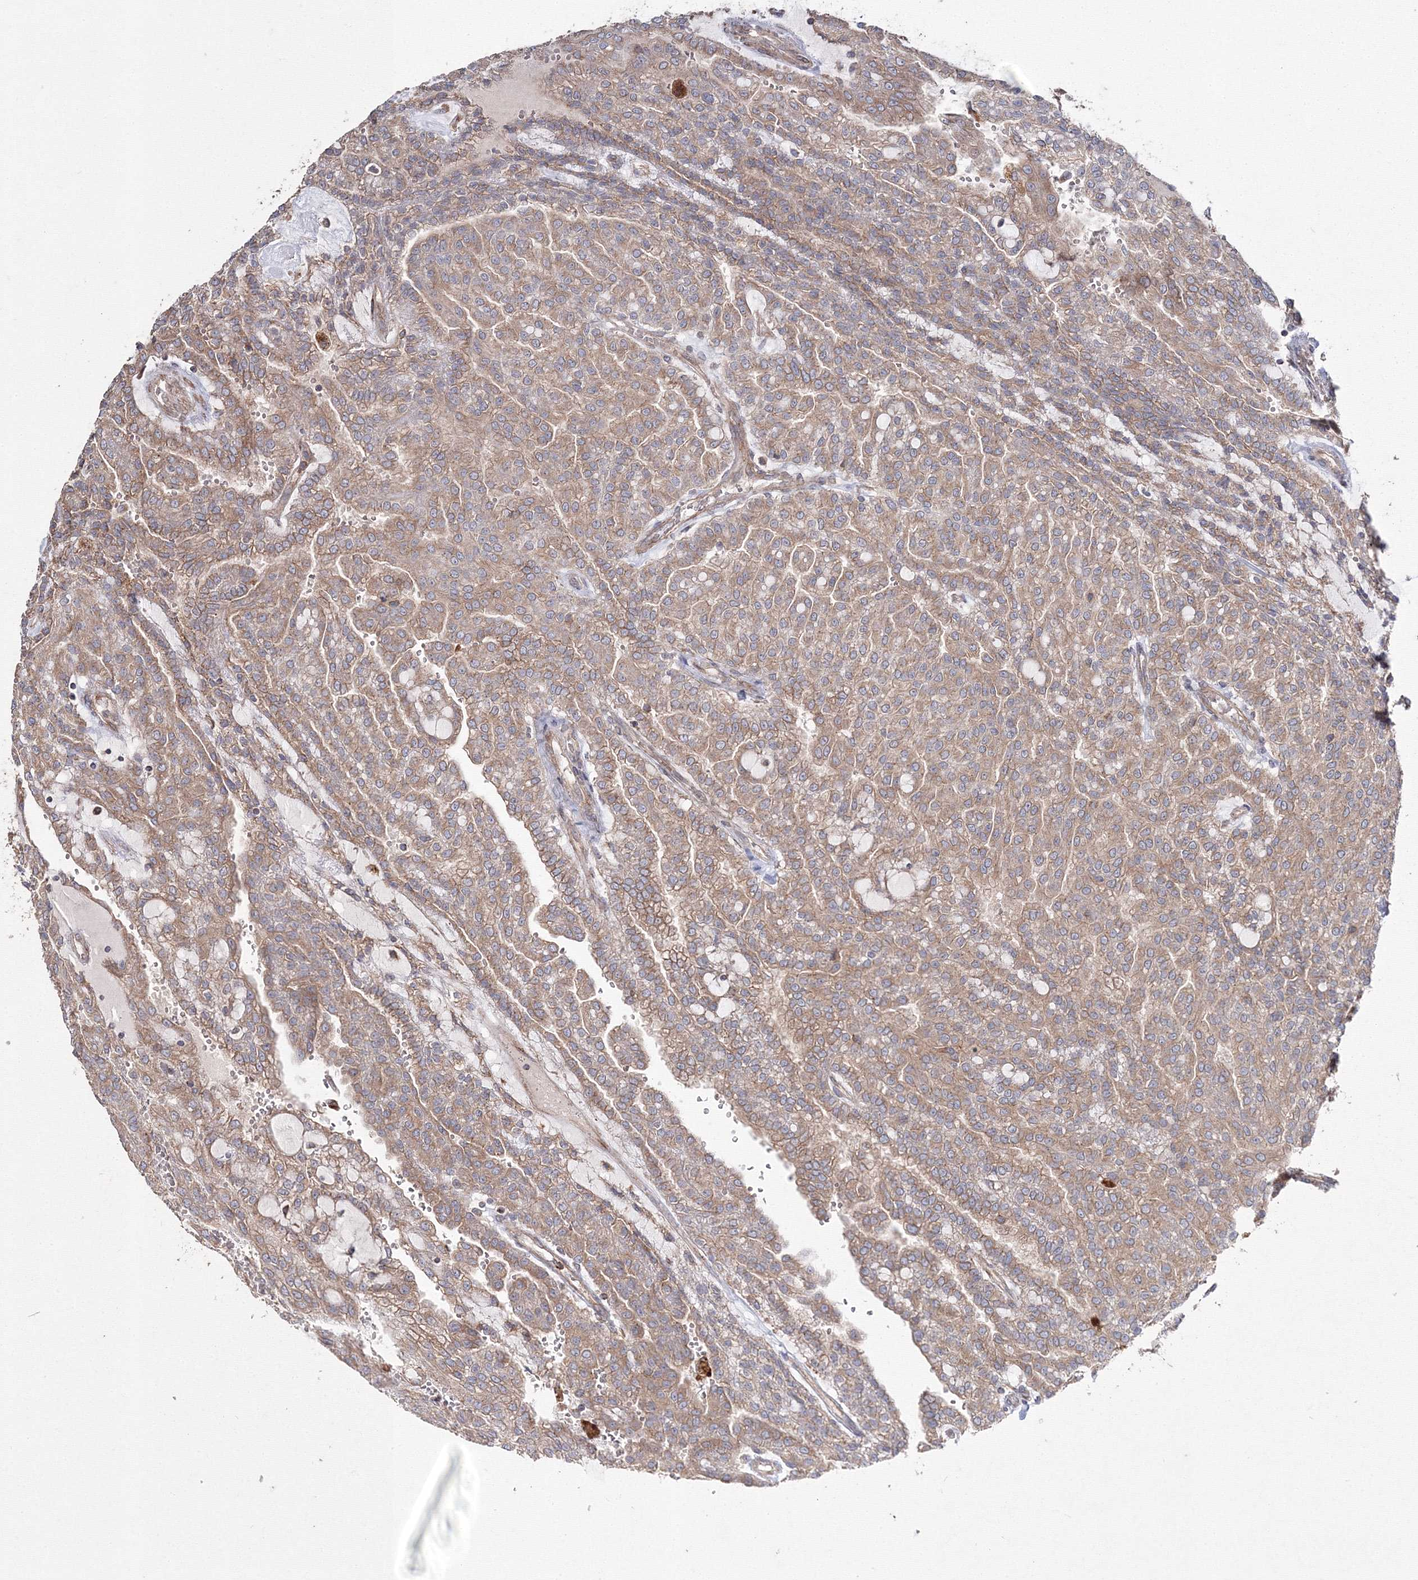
{"staining": {"intensity": "moderate", "quantity": ">75%", "location": "cytoplasmic/membranous"}, "tissue": "renal cancer", "cell_type": "Tumor cells", "image_type": "cancer", "snomed": [{"axis": "morphology", "description": "Adenocarcinoma, NOS"}, {"axis": "topography", "description": "Kidney"}], "caption": "DAB immunohistochemical staining of adenocarcinoma (renal) demonstrates moderate cytoplasmic/membranous protein positivity in about >75% of tumor cells. Using DAB (brown) and hematoxylin (blue) stains, captured at high magnification using brightfield microscopy.", "gene": "DDO", "patient": {"sex": "male", "age": 63}}